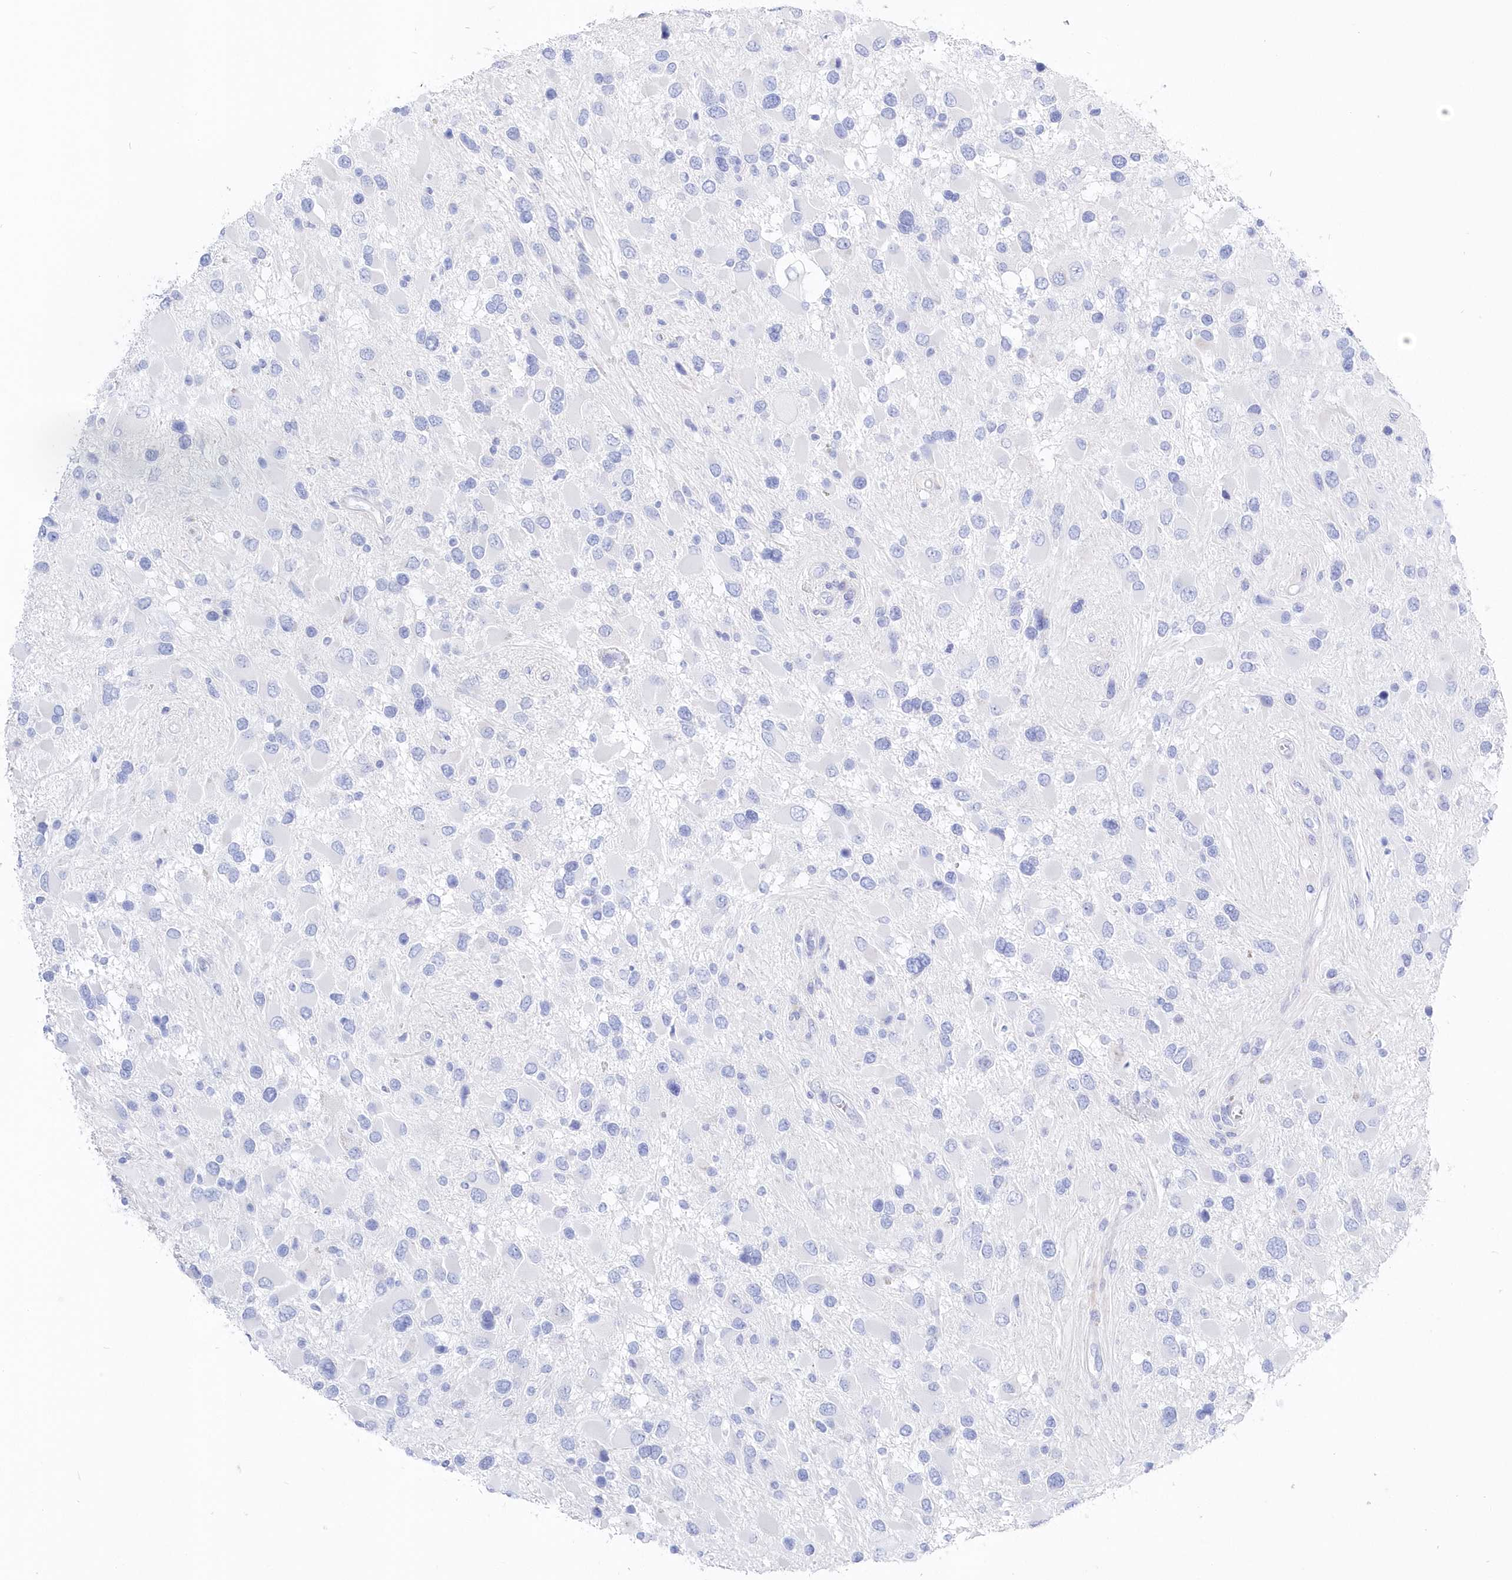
{"staining": {"intensity": "negative", "quantity": "none", "location": "none"}, "tissue": "glioma", "cell_type": "Tumor cells", "image_type": "cancer", "snomed": [{"axis": "morphology", "description": "Glioma, malignant, High grade"}, {"axis": "topography", "description": "Brain"}], "caption": "Immunohistochemistry (IHC) of human glioma shows no positivity in tumor cells.", "gene": "CSNK1G2", "patient": {"sex": "male", "age": 53}}